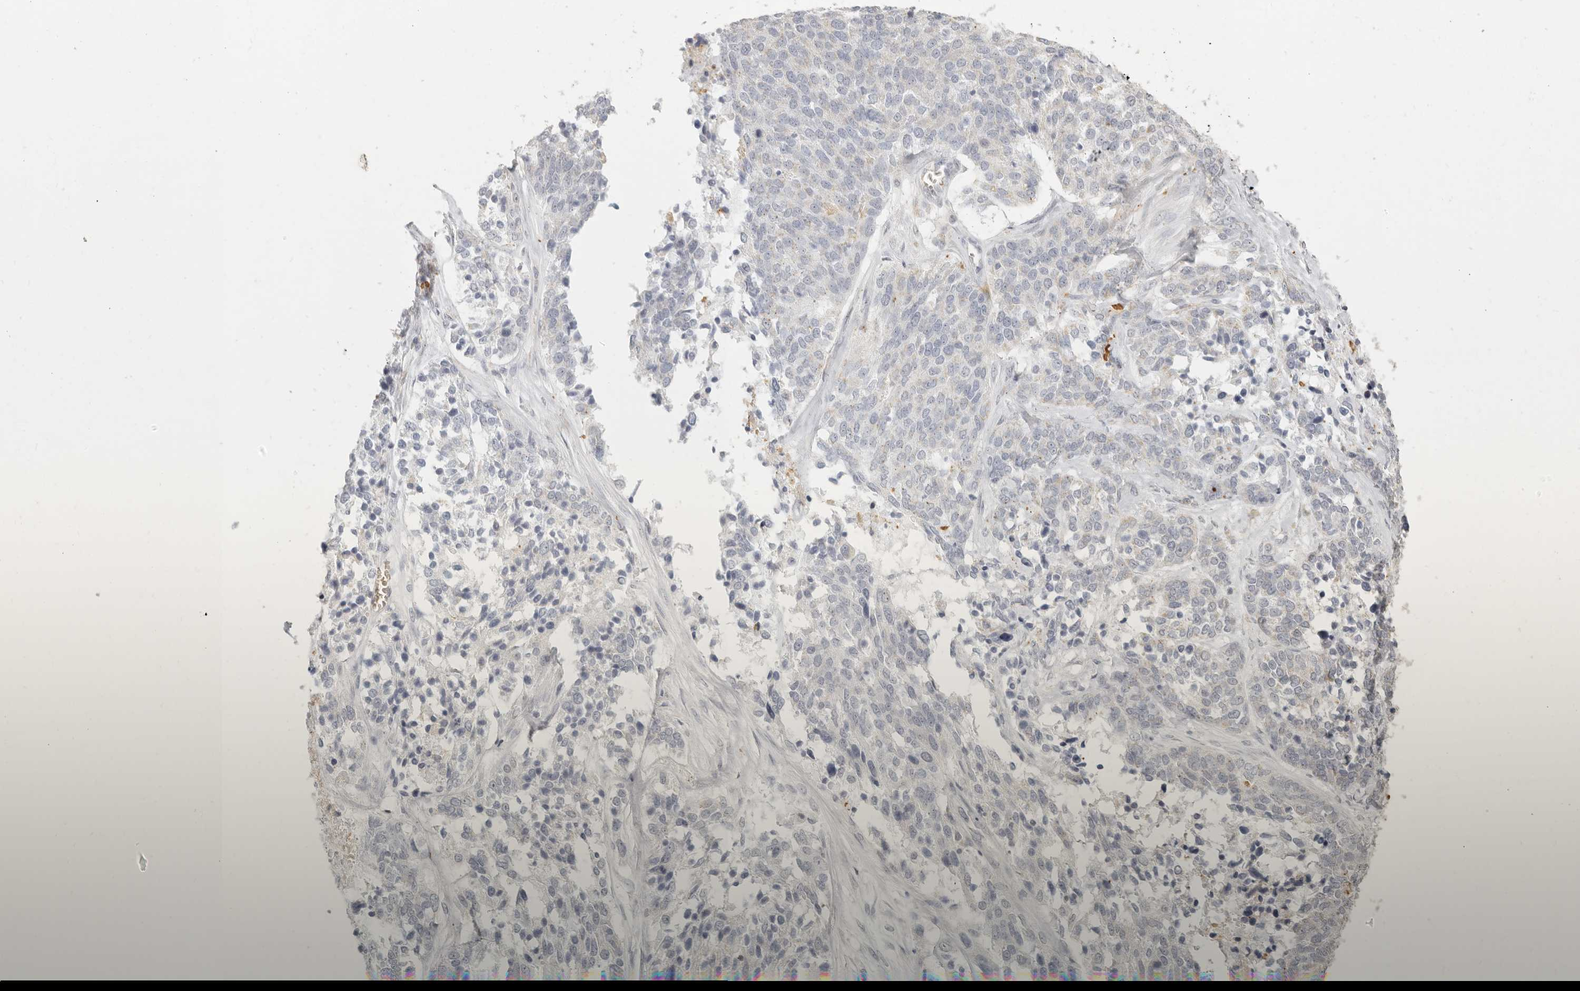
{"staining": {"intensity": "negative", "quantity": "none", "location": "none"}, "tissue": "ovarian cancer", "cell_type": "Tumor cells", "image_type": "cancer", "snomed": [{"axis": "morphology", "description": "Cystadenocarcinoma, serous, NOS"}, {"axis": "topography", "description": "Ovary"}], "caption": "Tumor cells are negative for brown protein staining in serous cystadenocarcinoma (ovarian).", "gene": "NIBAN1", "patient": {"sex": "female", "age": 44}}